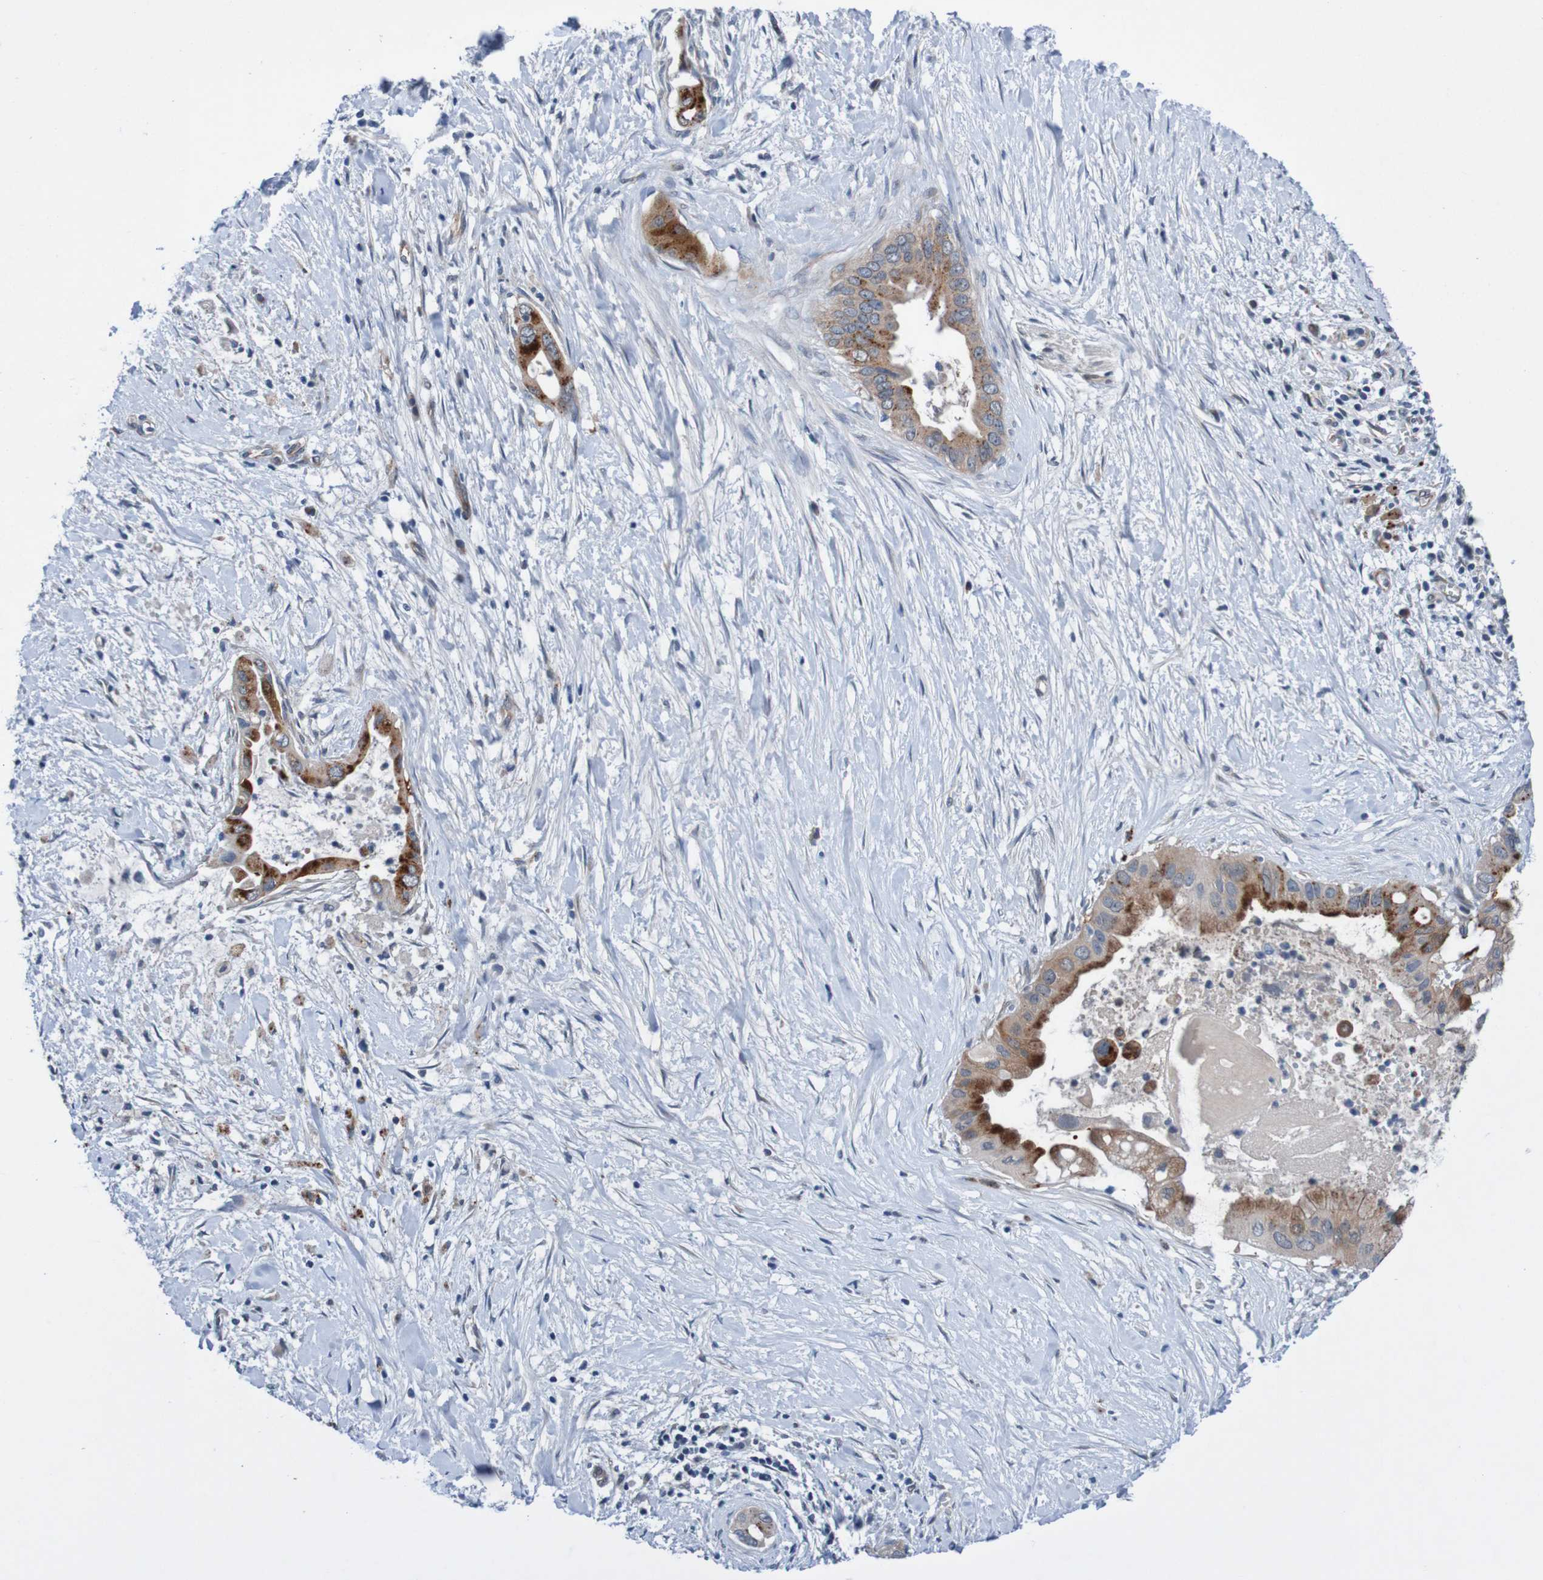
{"staining": {"intensity": "strong", "quantity": ">75%", "location": "cytoplasmic/membranous"}, "tissue": "pancreatic cancer", "cell_type": "Tumor cells", "image_type": "cancer", "snomed": [{"axis": "morphology", "description": "Adenocarcinoma, NOS"}, {"axis": "topography", "description": "Pancreas"}], "caption": "High-magnification brightfield microscopy of pancreatic cancer stained with DAB (brown) and counterstained with hematoxylin (blue). tumor cells exhibit strong cytoplasmic/membranous positivity is appreciated in about>75% of cells.", "gene": "CPED1", "patient": {"sex": "male", "age": 55}}